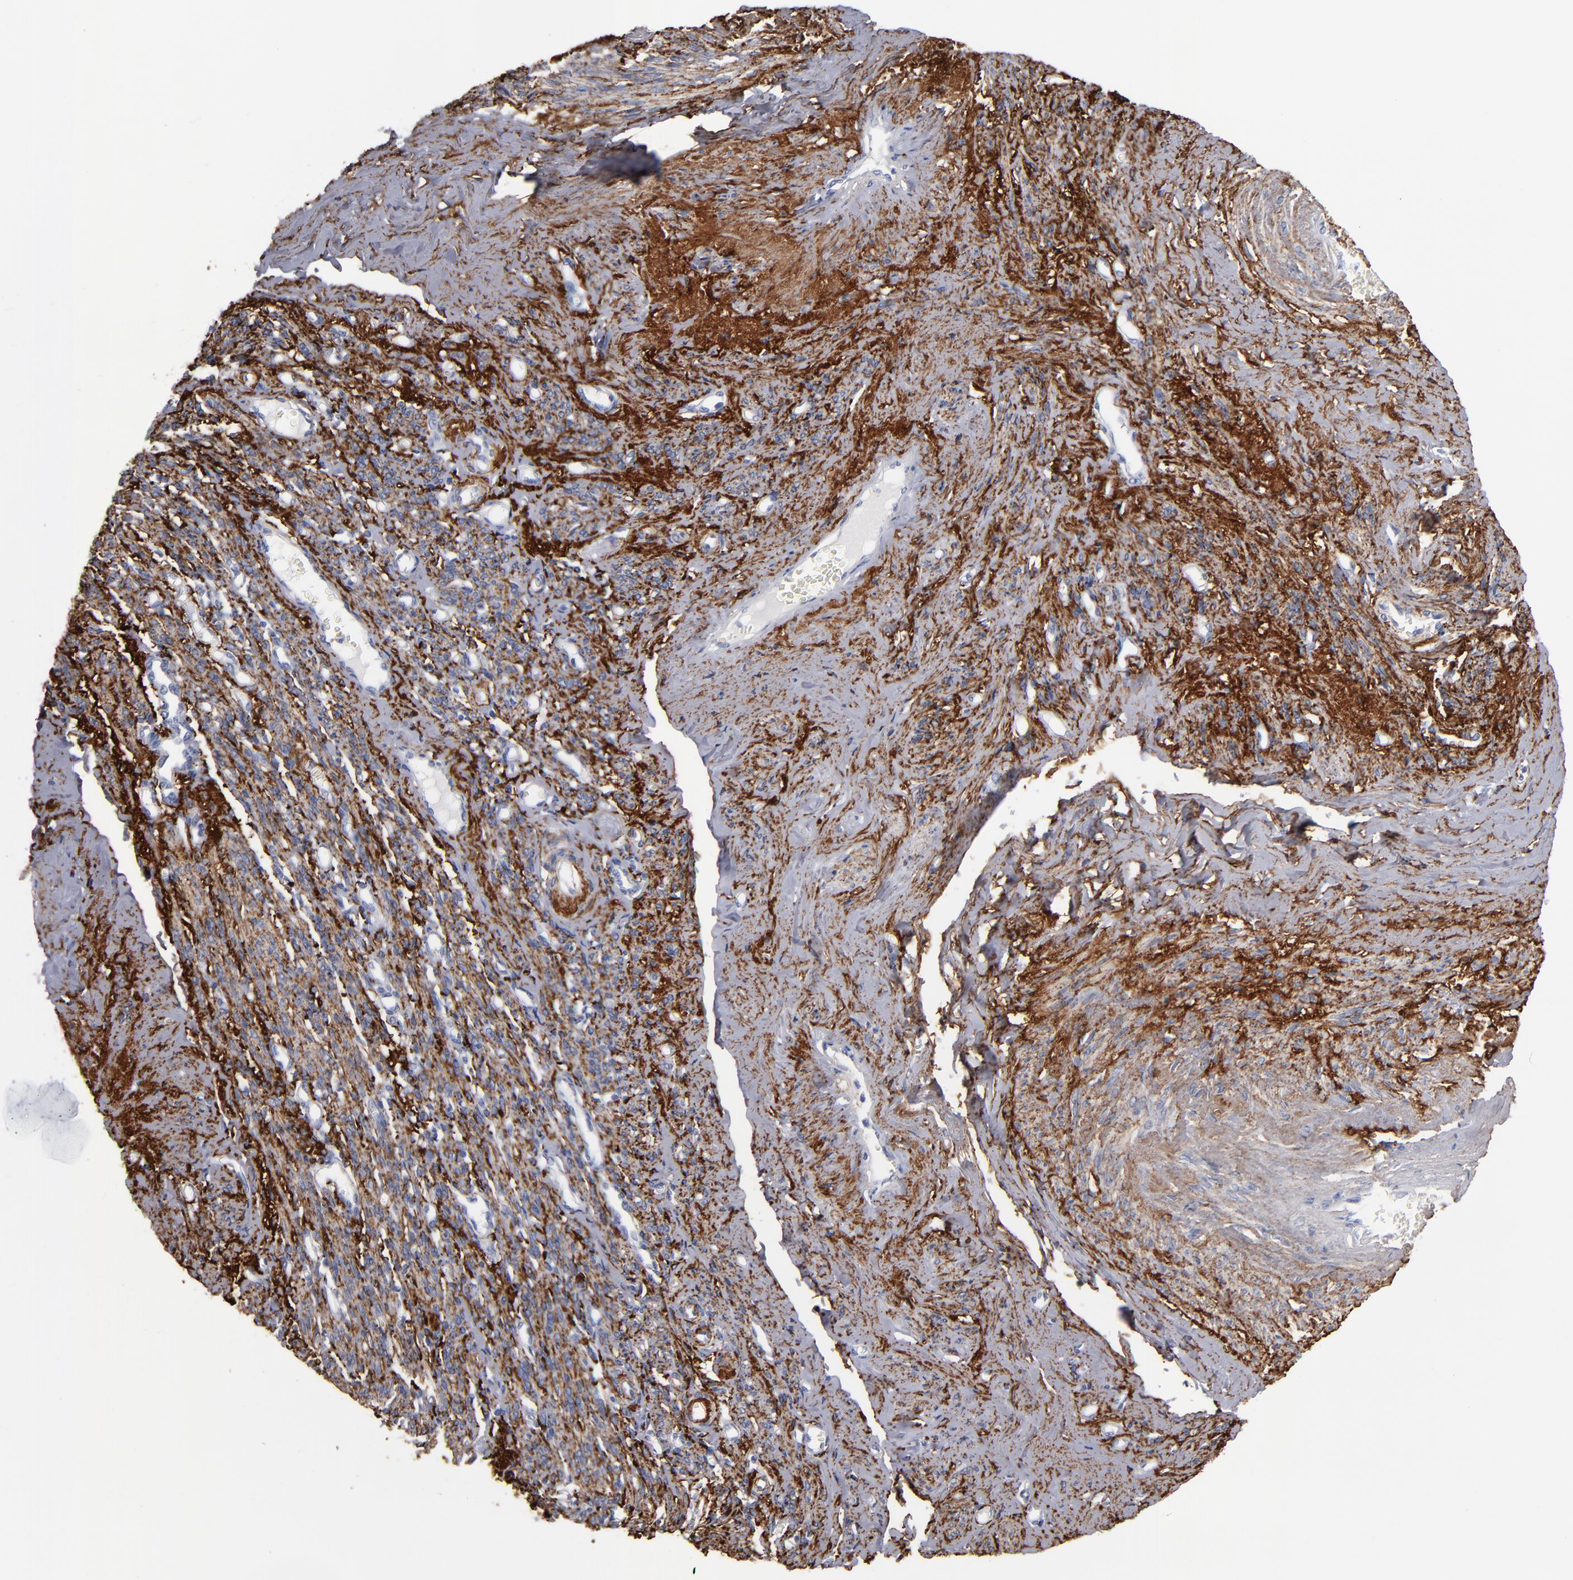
{"staining": {"intensity": "negative", "quantity": "none", "location": "none"}, "tissue": "endometrial cancer", "cell_type": "Tumor cells", "image_type": "cancer", "snomed": [{"axis": "morphology", "description": "Adenocarcinoma, NOS"}, {"axis": "topography", "description": "Endometrium"}], "caption": "A histopathology image of human adenocarcinoma (endometrial) is negative for staining in tumor cells. (DAB immunohistochemistry with hematoxylin counter stain).", "gene": "EMILIN1", "patient": {"sex": "female", "age": 75}}